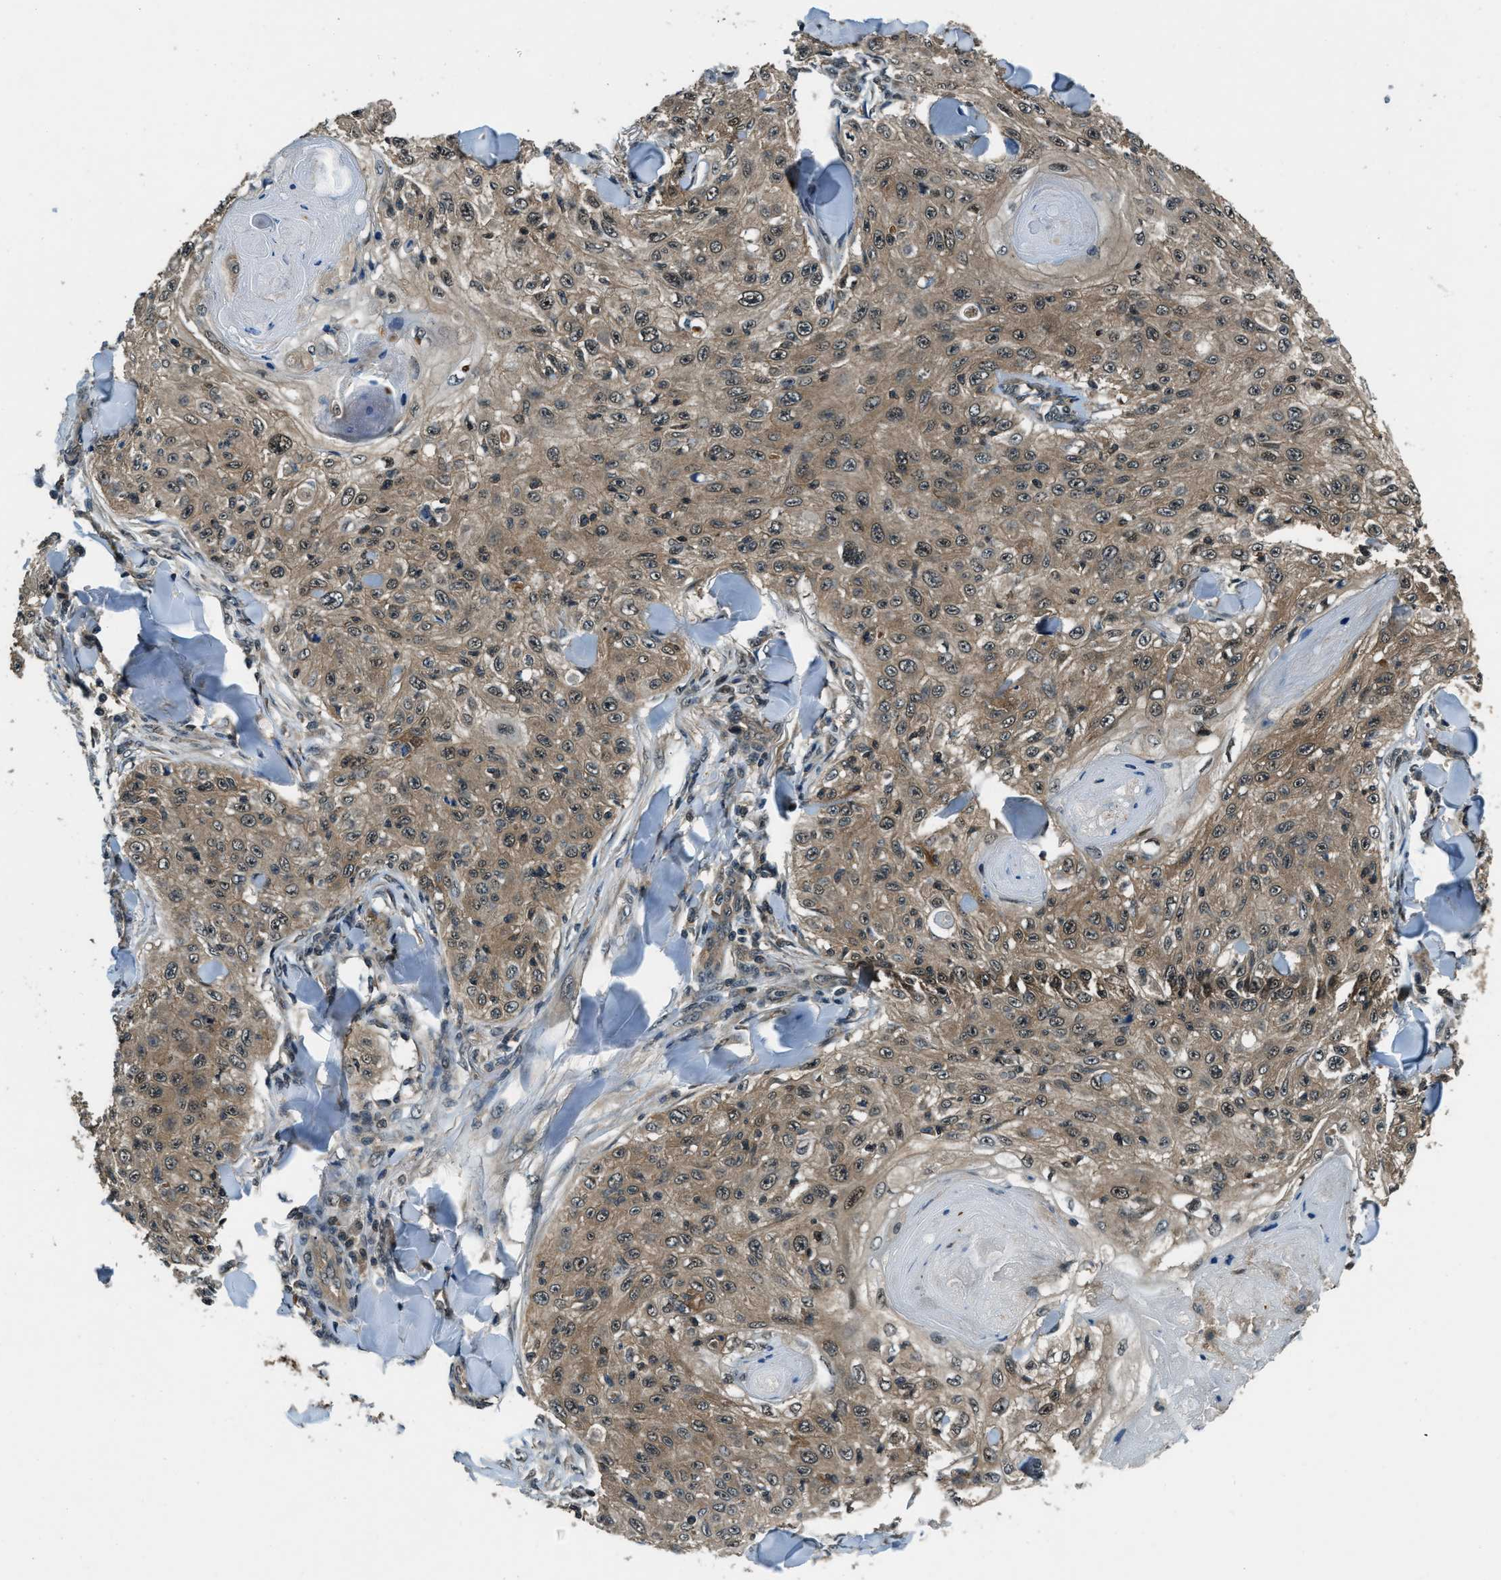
{"staining": {"intensity": "moderate", "quantity": ">75%", "location": "cytoplasmic/membranous"}, "tissue": "skin cancer", "cell_type": "Tumor cells", "image_type": "cancer", "snomed": [{"axis": "morphology", "description": "Squamous cell carcinoma, NOS"}, {"axis": "topography", "description": "Skin"}], "caption": "The image demonstrates a brown stain indicating the presence of a protein in the cytoplasmic/membranous of tumor cells in squamous cell carcinoma (skin).", "gene": "NUDCD3", "patient": {"sex": "male", "age": 86}}